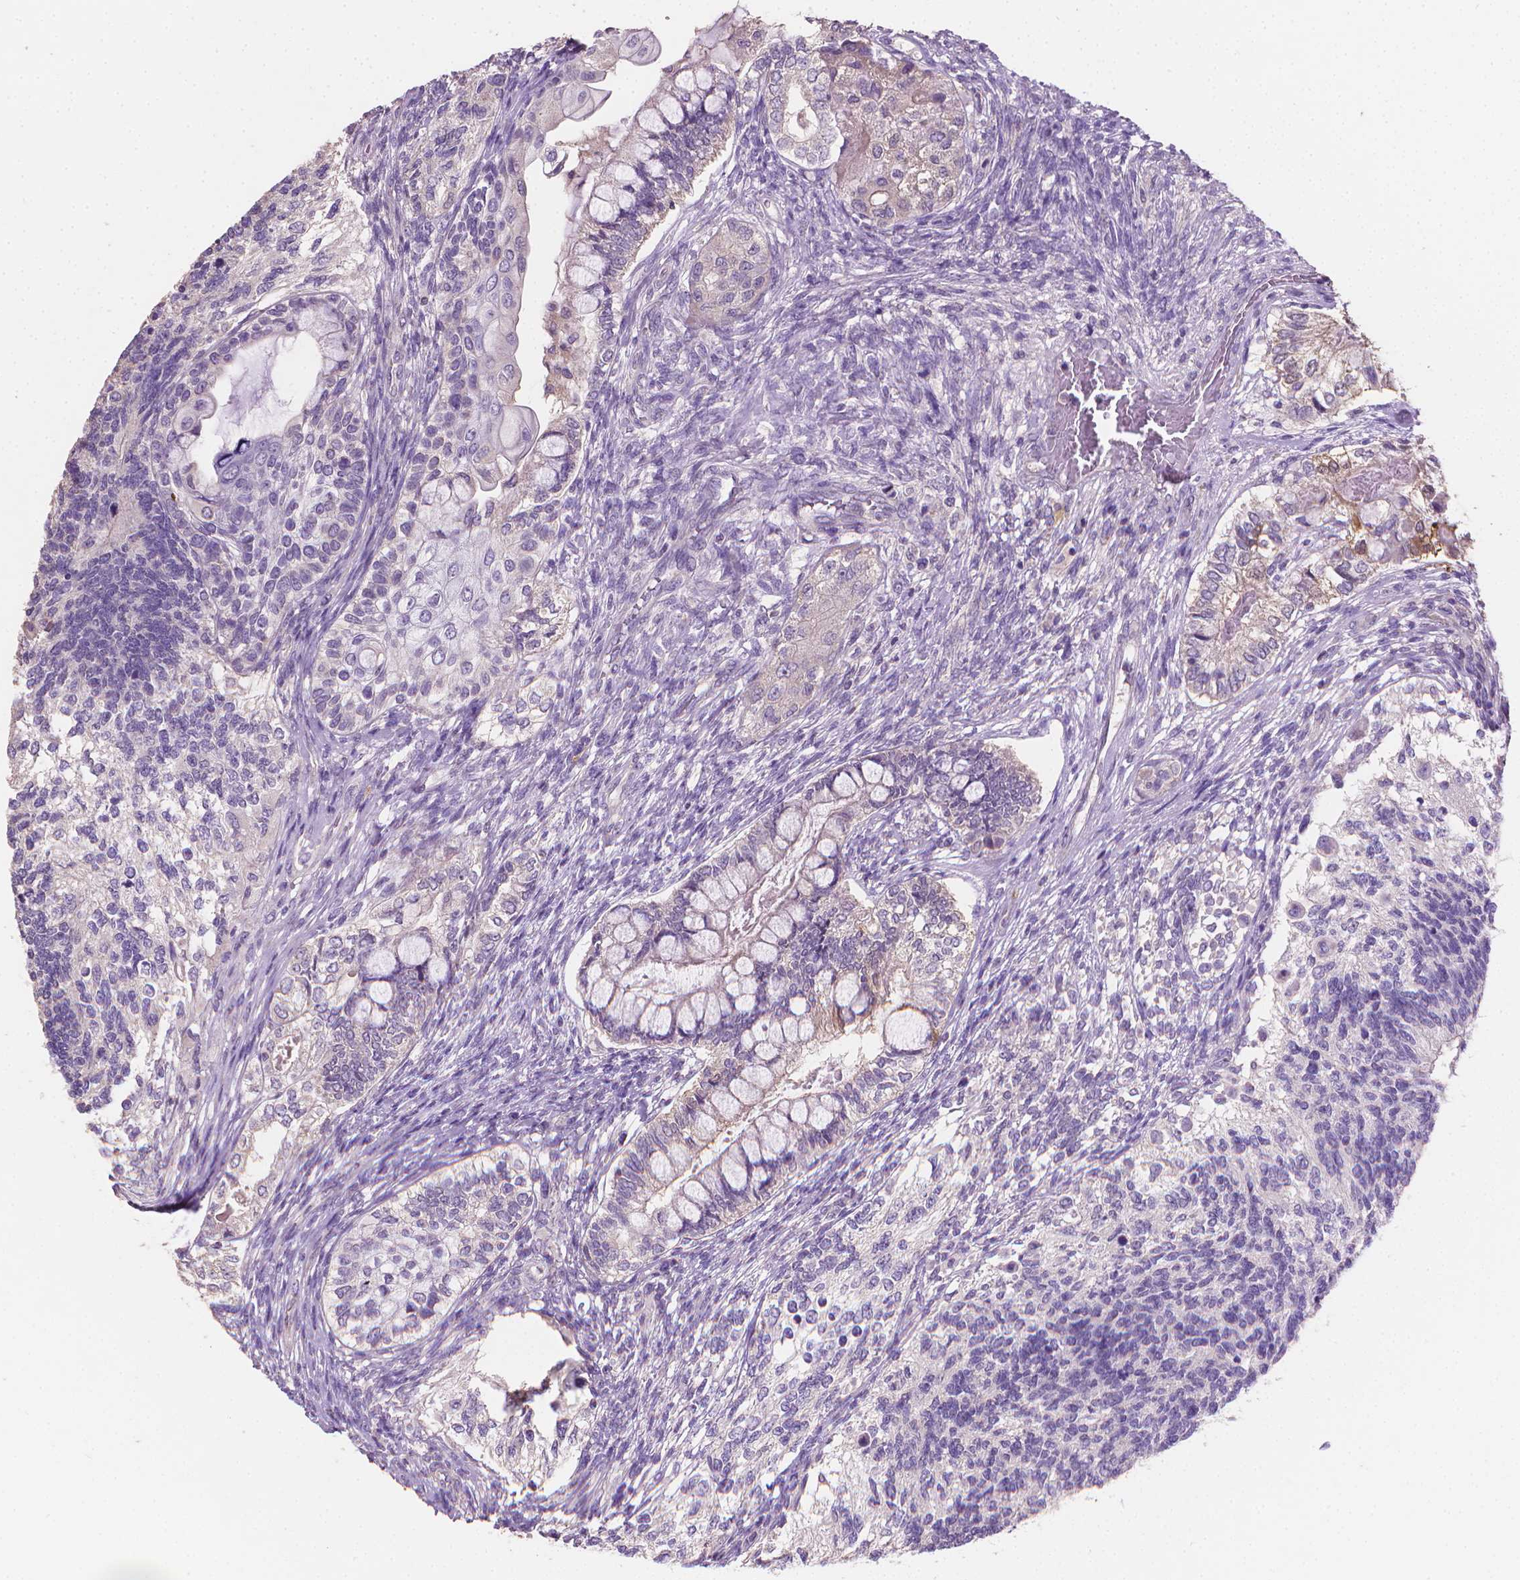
{"staining": {"intensity": "negative", "quantity": "none", "location": "none"}, "tissue": "testis cancer", "cell_type": "Tumor cells", "image_type": "cancer", "snomed": [{"axis": "morphology", "description": "Seminoma, NOS"}, {"axis": "morphology", "description": "Carcinoma, Embryonal, NOS"}, {"axis": "topography", "description": "Testis"}], "caption": "This is an IHC photomicrograph of human testis cancer (seminoma). There is no staining in tumor cells.", "gene": "CATIP", "patient": {"sex": "male", "age": 41}}